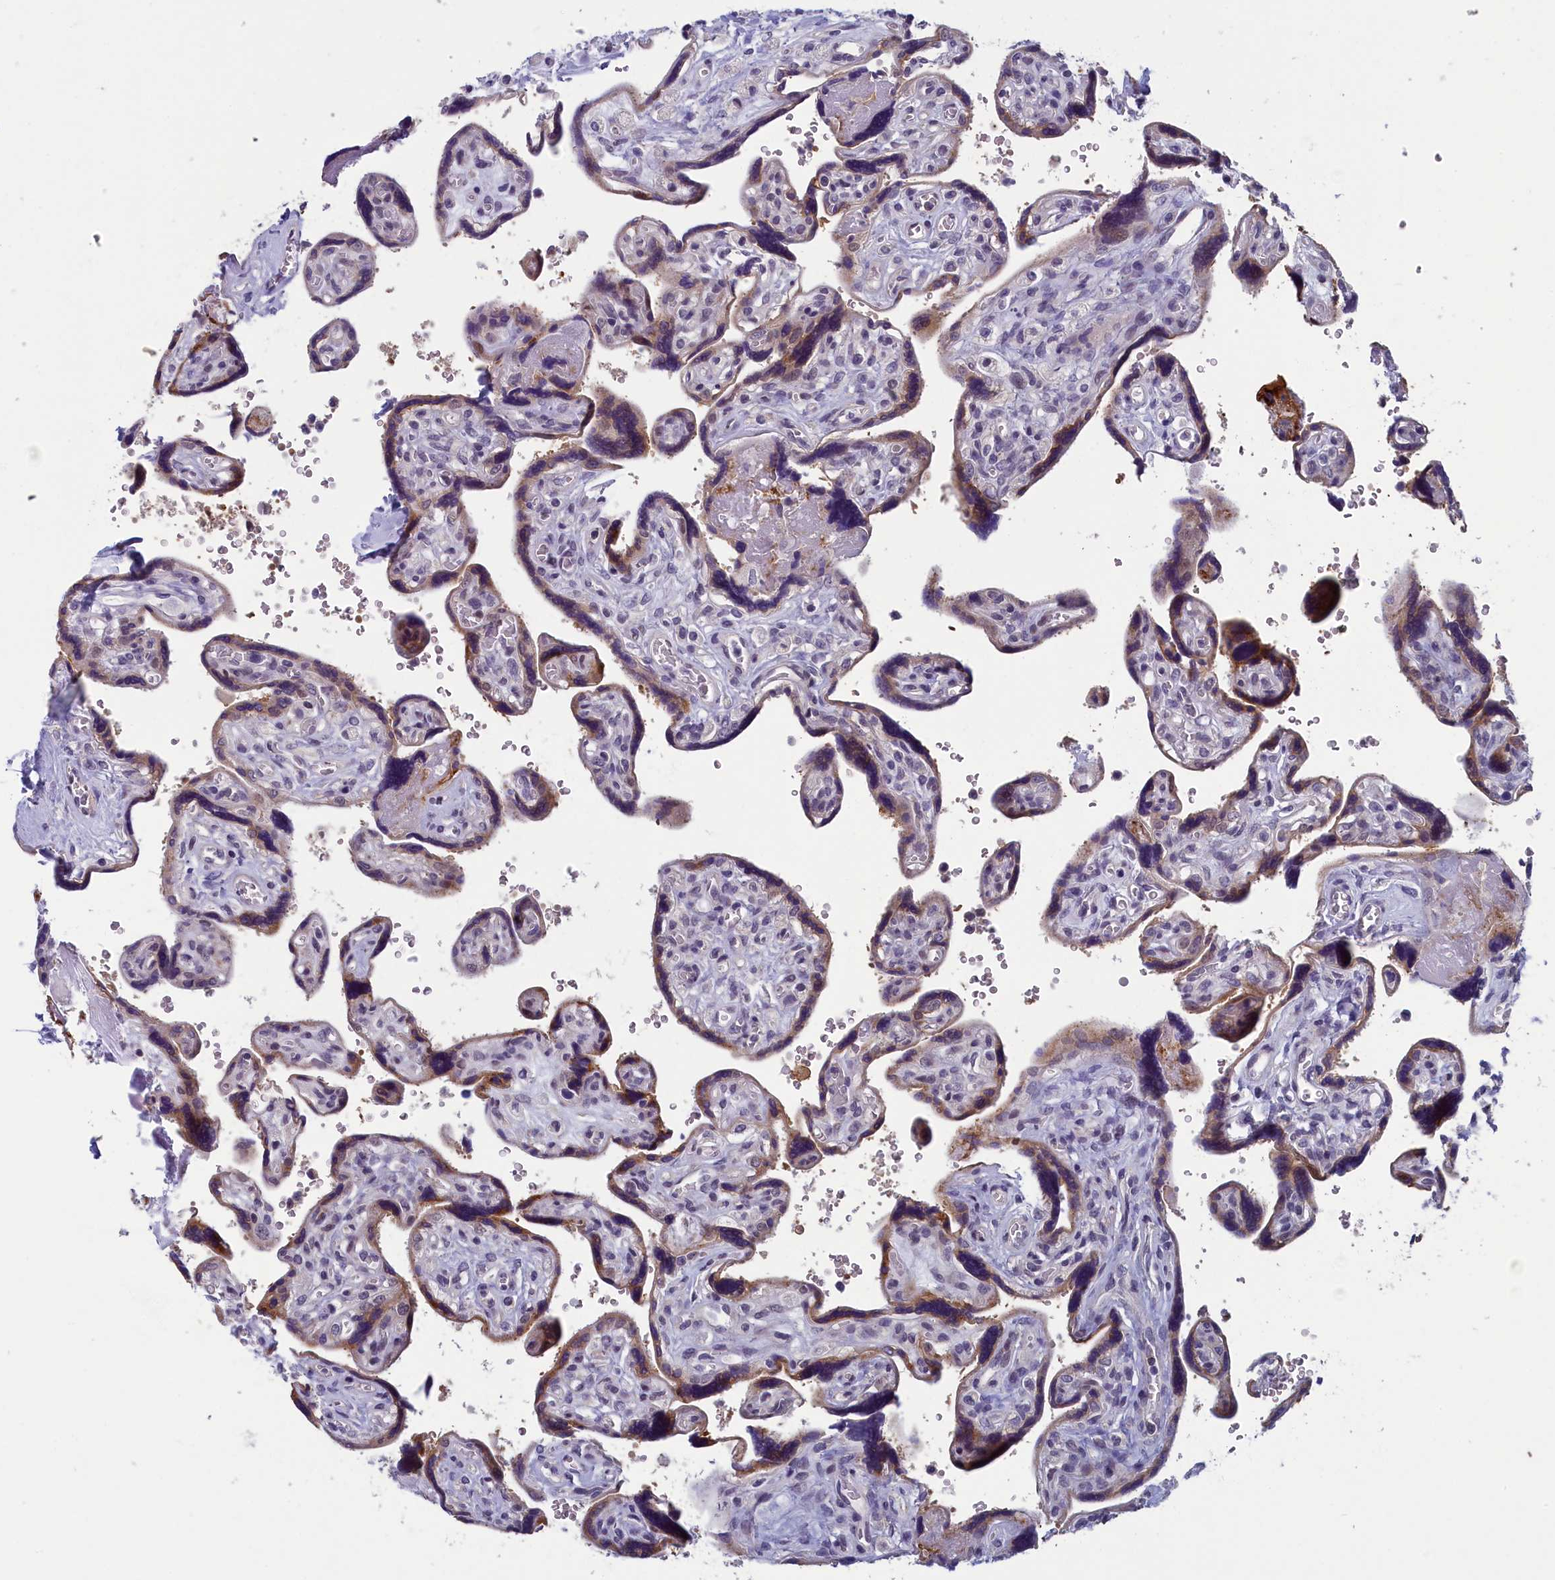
{"staining": {"intensity": "moderate", "quantity": "25%-75%", "location": "cytoplasmic/membranous"}, "tissue": "placenta", "cell_type": "Trophoblastic cells", "image_type": "normal", "snomed": [{"axis": "morphology", "description": "Normal tissue, NOS"}, {"axis": "topography", "description": "Placenta"}], "caption": "This histopathology image demonstrates benign placenta stained with IHC to label a protein in brown. The cytoplasmic/membranous of trophoblastic cells show moderate positivity for the protein. Nuclei are counter-stained blue.", "gene": "CNEP1R1", "patient": {"sex": "female", "age": 39}}